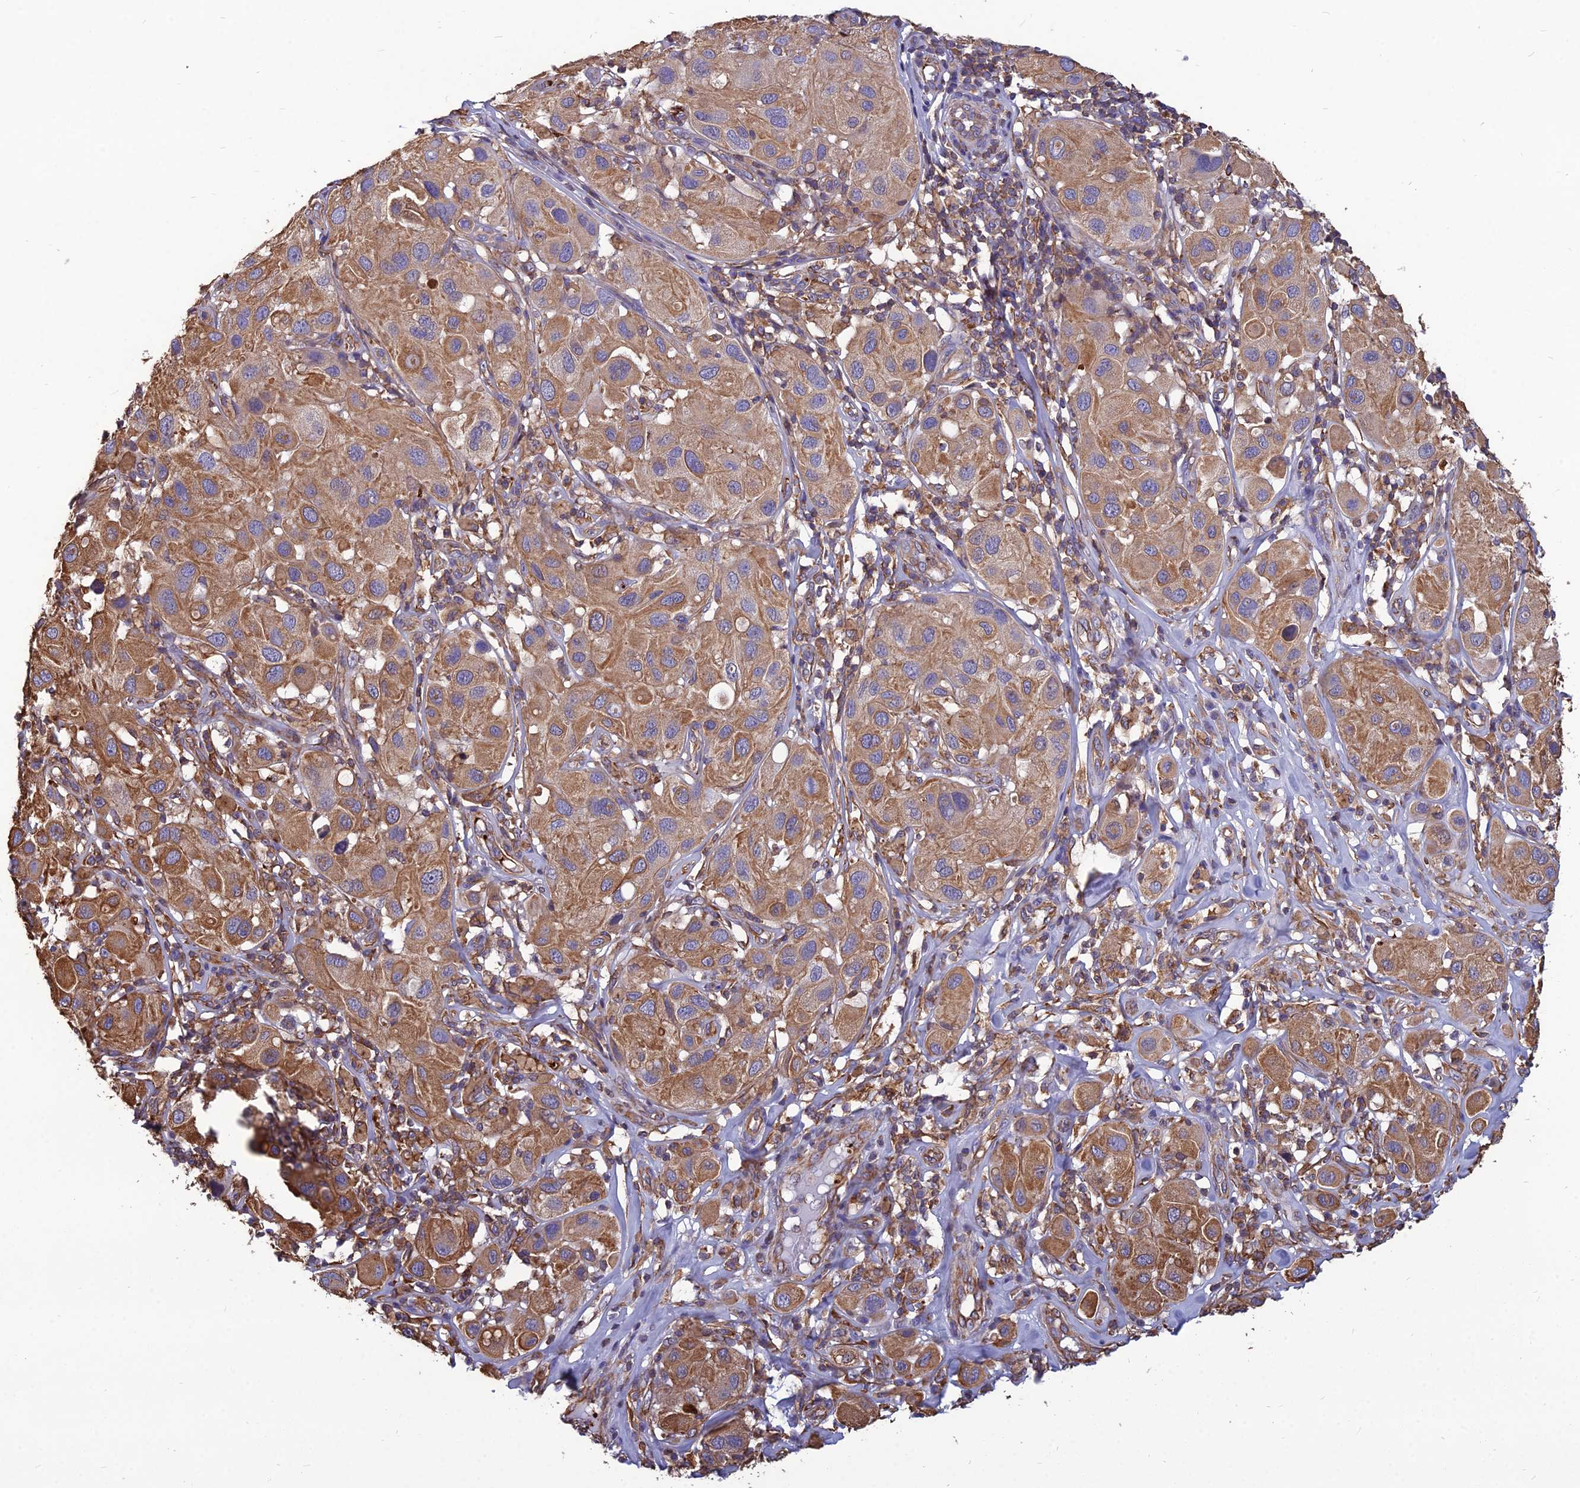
{"staining": {"intensity": "moderate", "quantity": ">75%", "location": "cytoplasmic/membranous"}, "tissue": "melanoma", "cell_type": "Tumor cells", "image_type": "cancer", "snomed": [{"axis": "morphology", "description": "Malignant melanoma, Metastatic site"}, {"axis": "topography", "description": "Skin"}], "caption": "DAB immunohistochemical staining of melanoma exhibits moderate cytoplasmic/membranous protein staining in approximately >75% of tumor cells. (Stains: DAB in brown, nuclei in blue, Microscopy: brightfield microscopy at high magnification).", "gene": "PSMD11", "patient": {"sex": "male", "age": 41}}